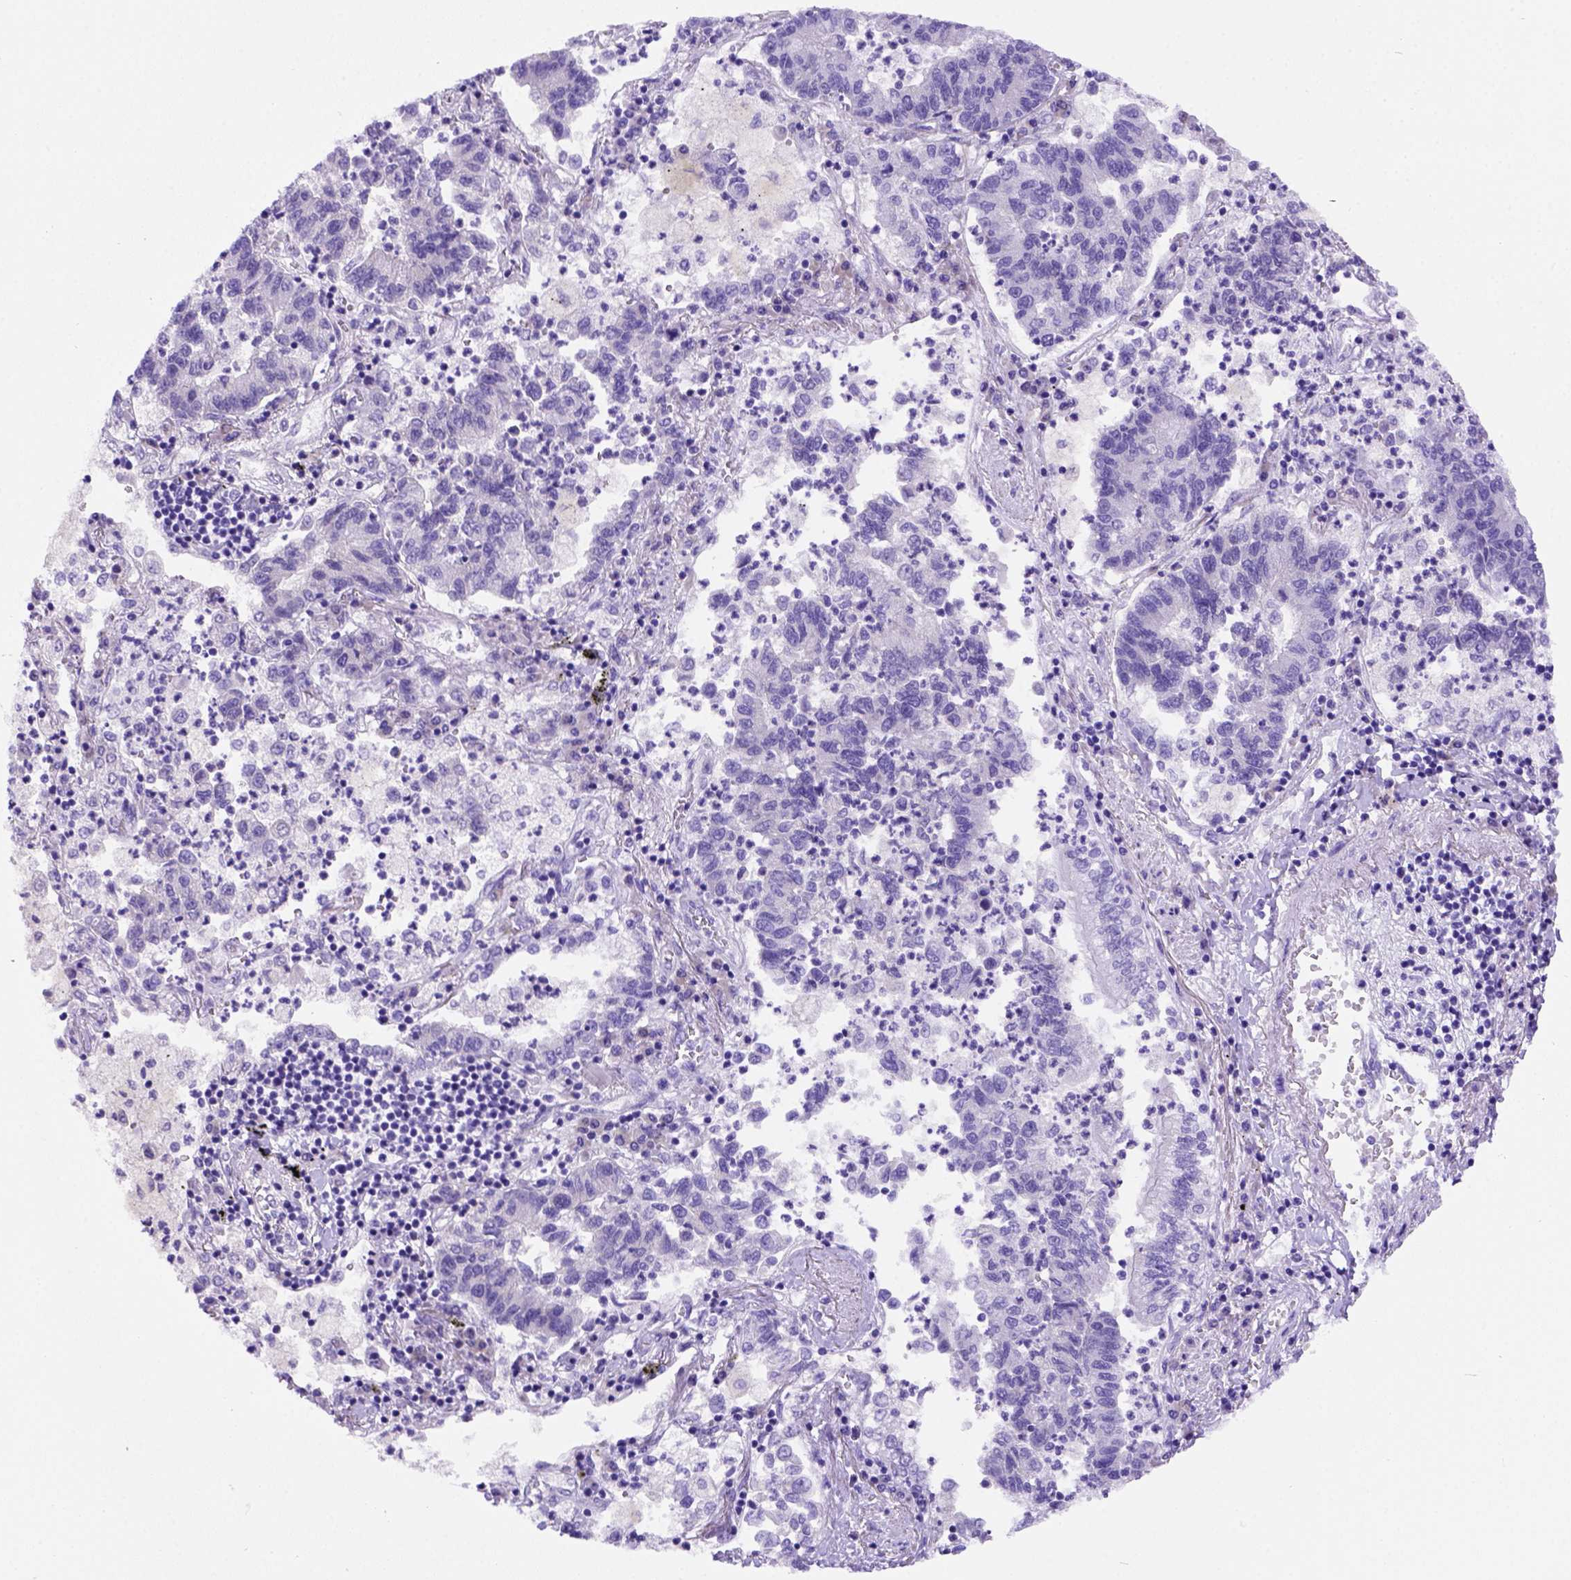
{"staining": {"intensity": "negative", "quantity": "none", "location": "none"}, "tissue": "lung cancer", "cell_type": "Tumor cells", "image_type": "cancer", "snomed": [{"axis": "morphology", "description": "Adenocarcinoma, NOS"}, {"axis": "topography", "description": "Lung"}], "caption": "The photomicrograph exhibits no significant positivity in tumor cells of lung cancer. (DAB immunohistochemistry (IHC) with hematoxylin counter stain).", "gene": "FAM81B", "patient": {"sex": "female", "age": 57}}